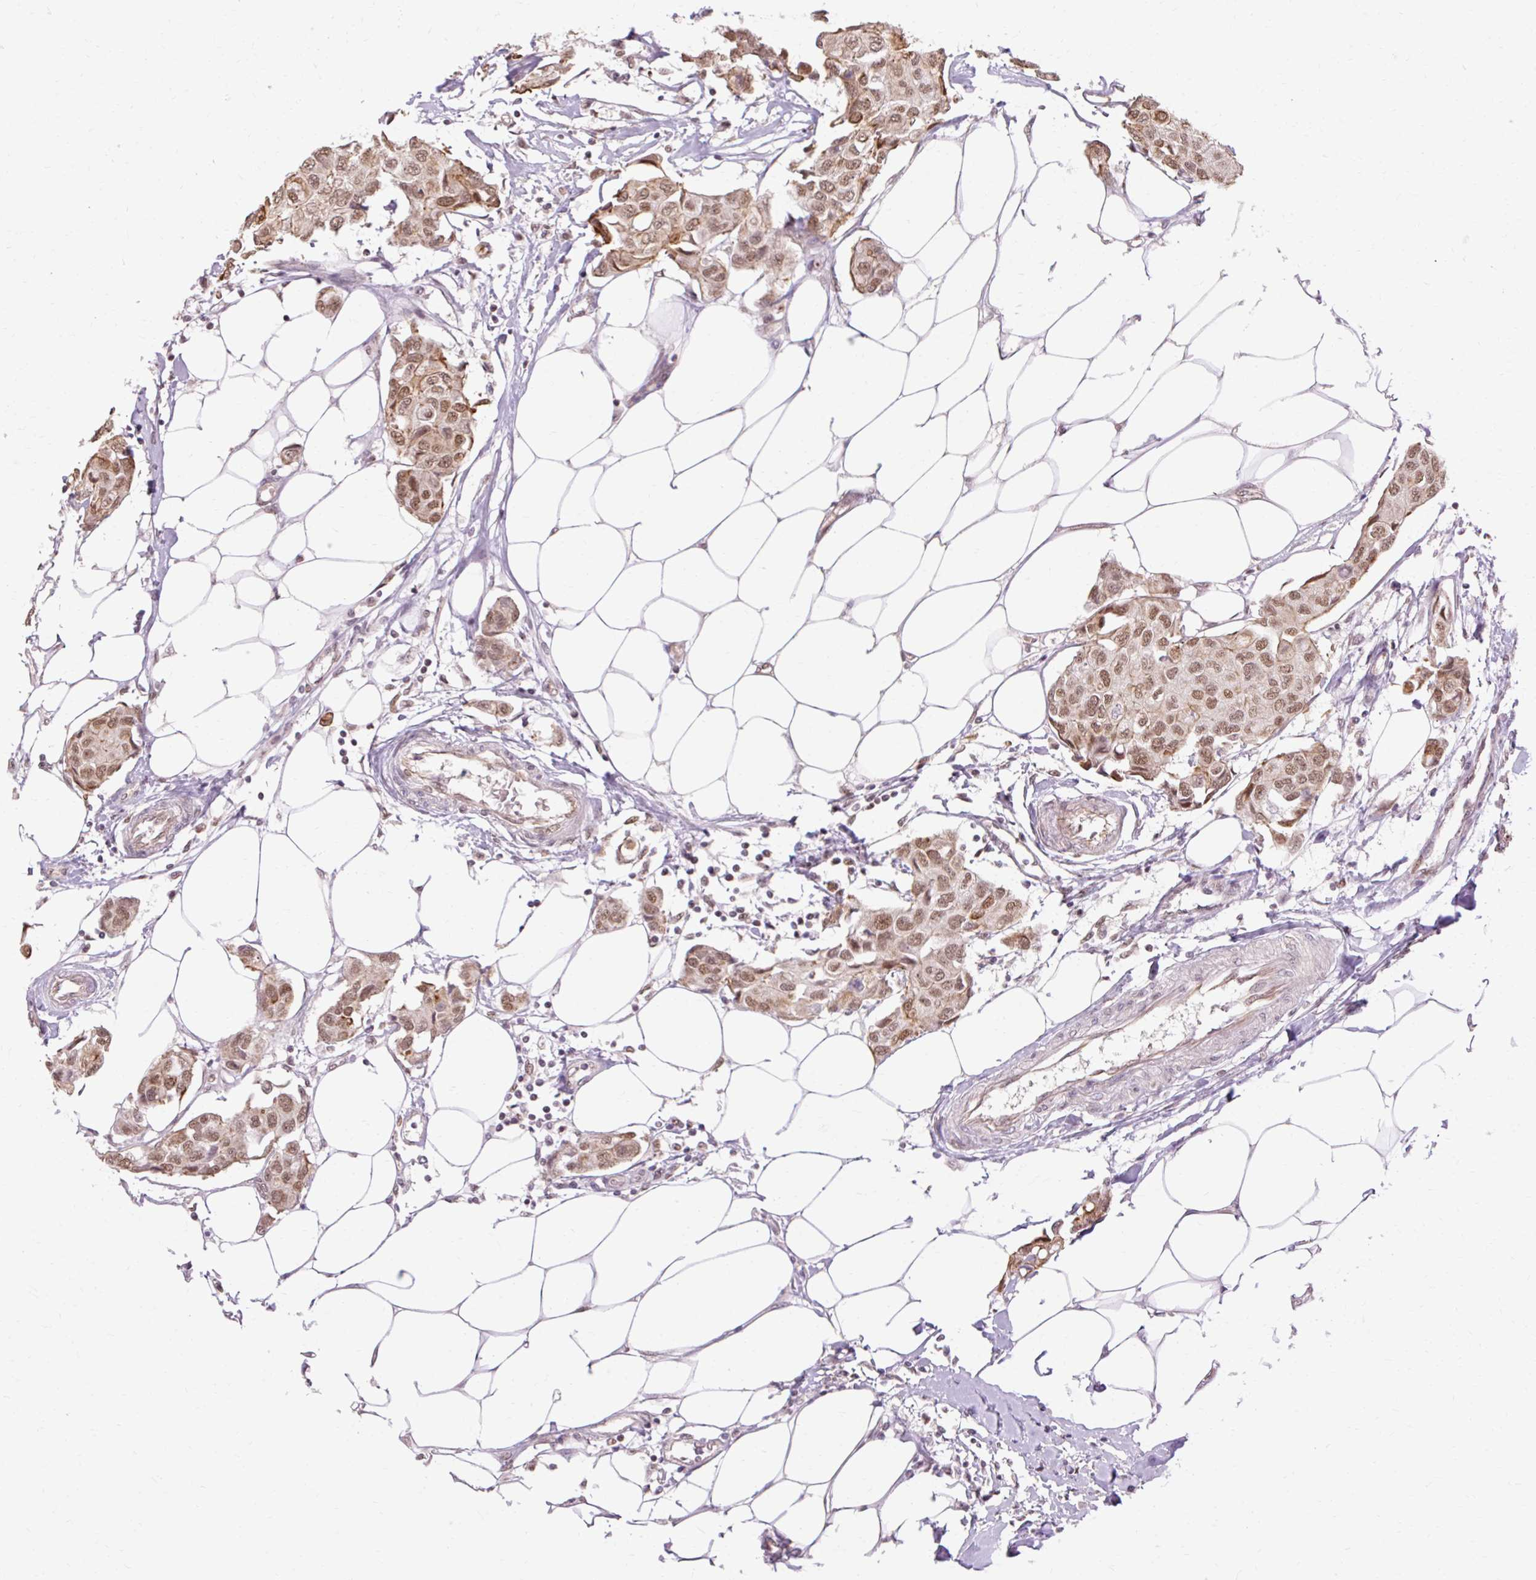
{"staining": {"intensity": "moderate", "quantity": ">75%", "location": "nuclear"}, "tissue": "breast cancer", "cell_type": "Tumor cells", "image_type": "cancer", "snomed": [{"axis": "morphology", "description": "Duct carcinoma"}, {"axis": "topography", "description": "Breast"}, {"axis": "topography", "description": "Lymph node"}], "caption": "IHC photomicrograph of breast cancer (invasive ductal carcinoma) stained for a protein (brown), which exhibits medium levels of moderate nuclear staining in about >75% of tumor cells.", "gene": "NPIPB12", "patient": {"sex": "female", "age": 80}}